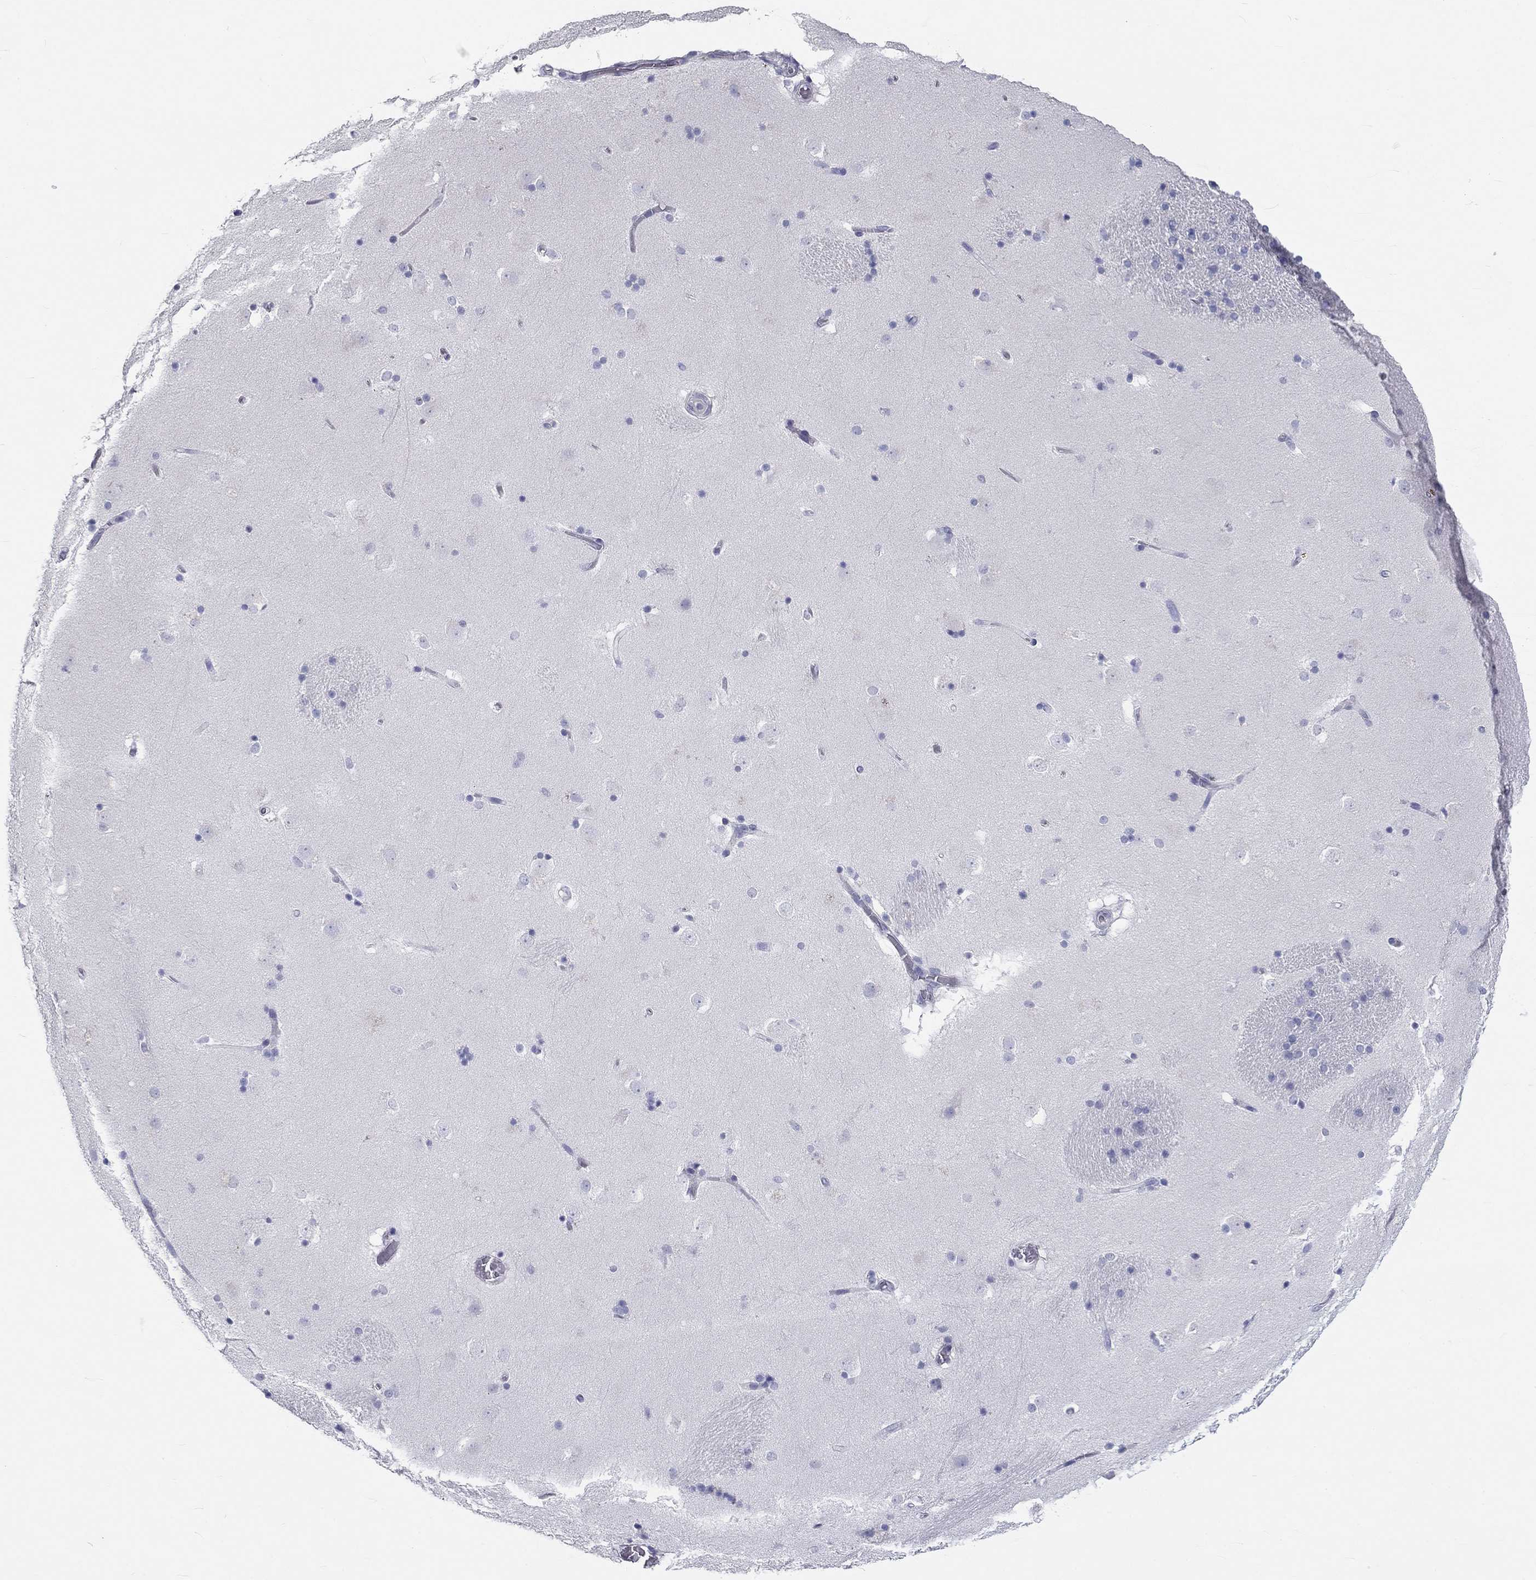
{"staining": {"intensity": "negative", "quantity": "none", "location": "none"}, "tissue": "caudate", "cell_type": "Glial cells", "image_type": "normal", "snomed": [{"axis": "morphology", "description": "Normal tissue, NOS"}, {"axis": "topography", "description": "Lateral ventricle wall"}], "caption": "Caudate was stained to show a protein in brown. There is no significant staining in glial cells. (Stains: DAB (3,3'-diaminobenzidine) immunohistochemistry (IHC) with hematoxylin counter stain, Microscopy: brightfield microscopy at high magnification).", "gene": "DNALI1", "patient": {"sex": "male", "age": 51}}